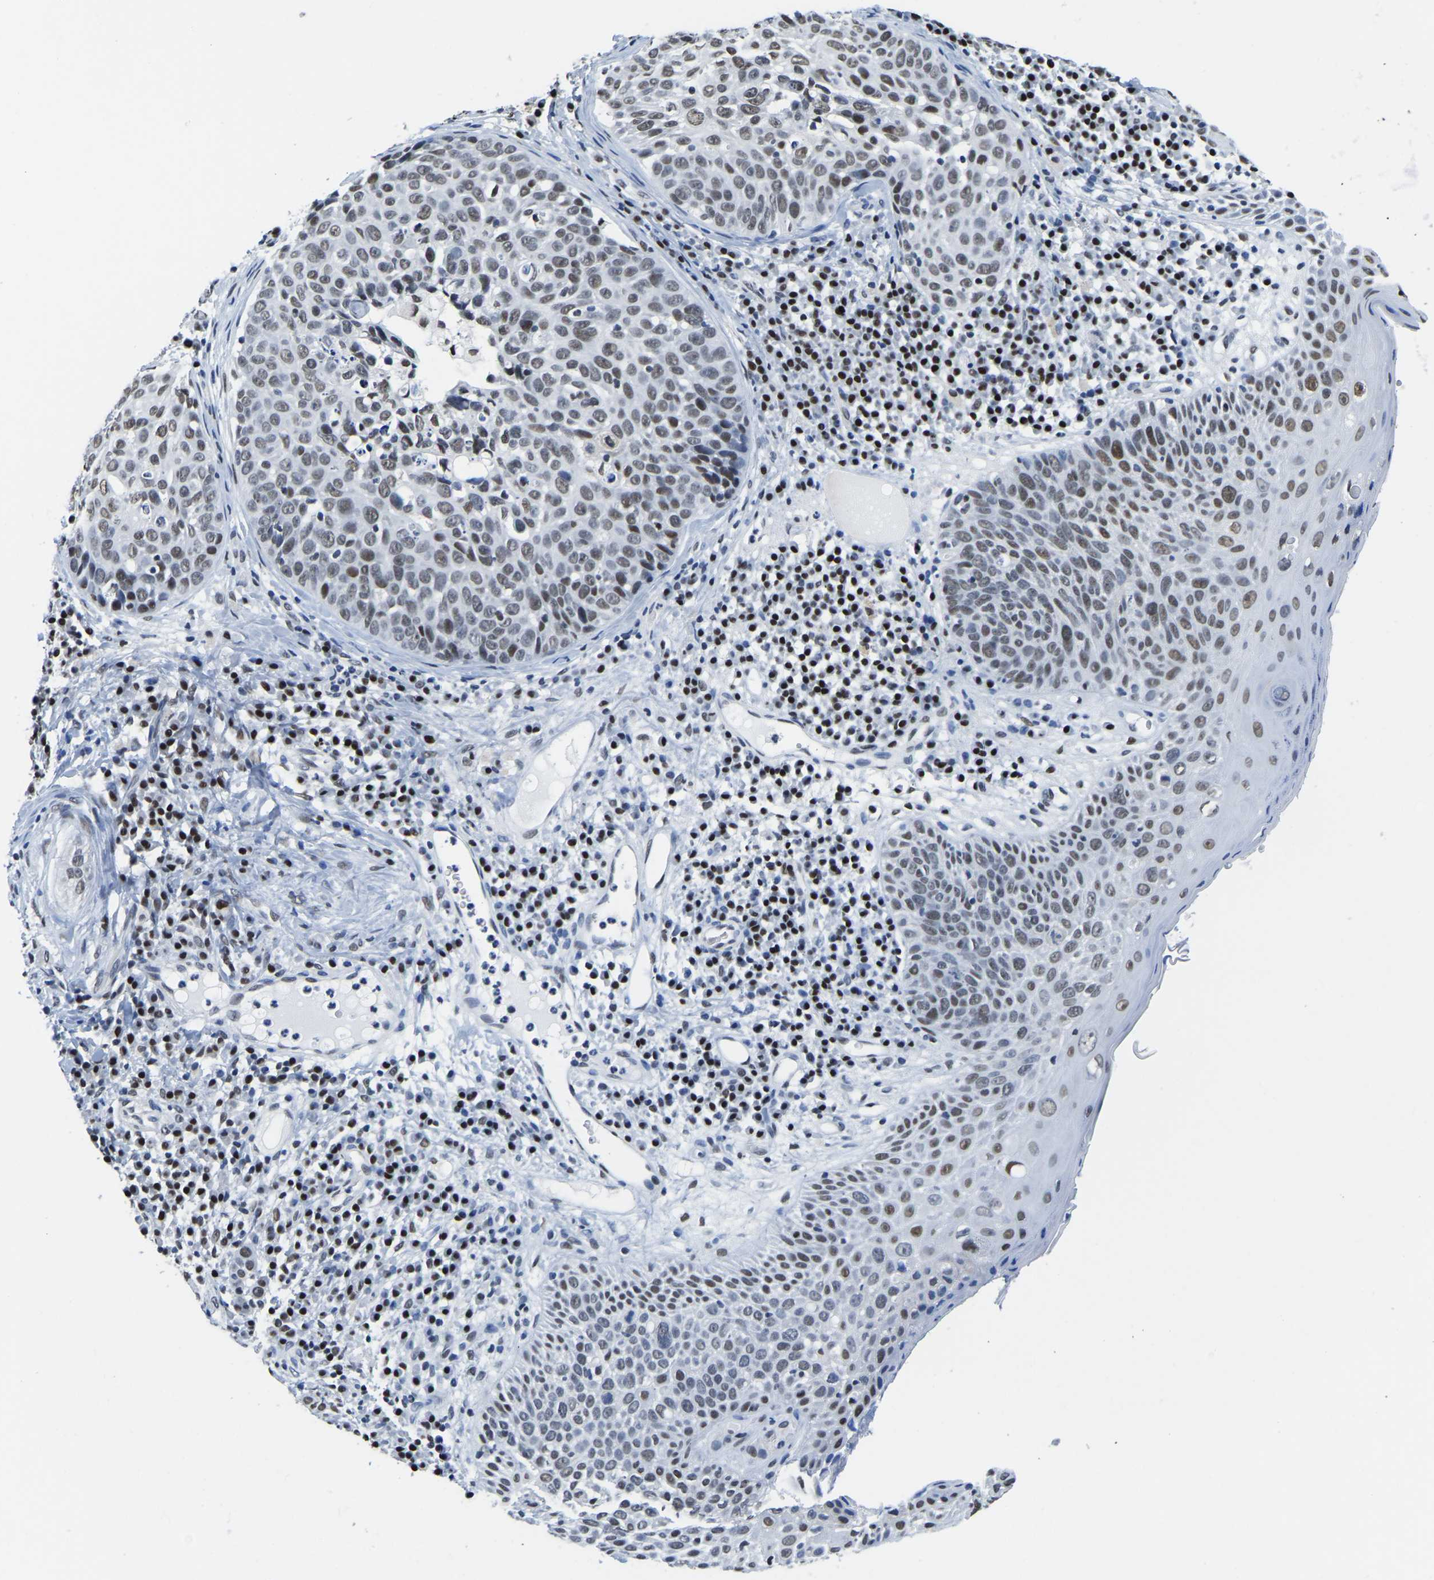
{"staining": {"intensity": "moderate", "quantity": "<25%", "location": "nuclear"}, "tissue": "skin cancer", "cell_type": "Tumor cells", "image_type": "cancer", "snomed": [{"axis": "morphology", "description": "Squamous cell carcinoma in situ, NOS"}, {"axis": "morphology", "description": "Squamous cell carcinoma, NOS"}, {"axis": "topography", "description": "Skin"}], "caption": "The histopathology image demonstrates immunohistochemical staining of squamous cell carcinoma in situ (skin). There is moderate nuclear positivity is present in approximately <25% of tumor cells.", "gene": "UBA1", "patient": {"sex": "male", "age": 93}}